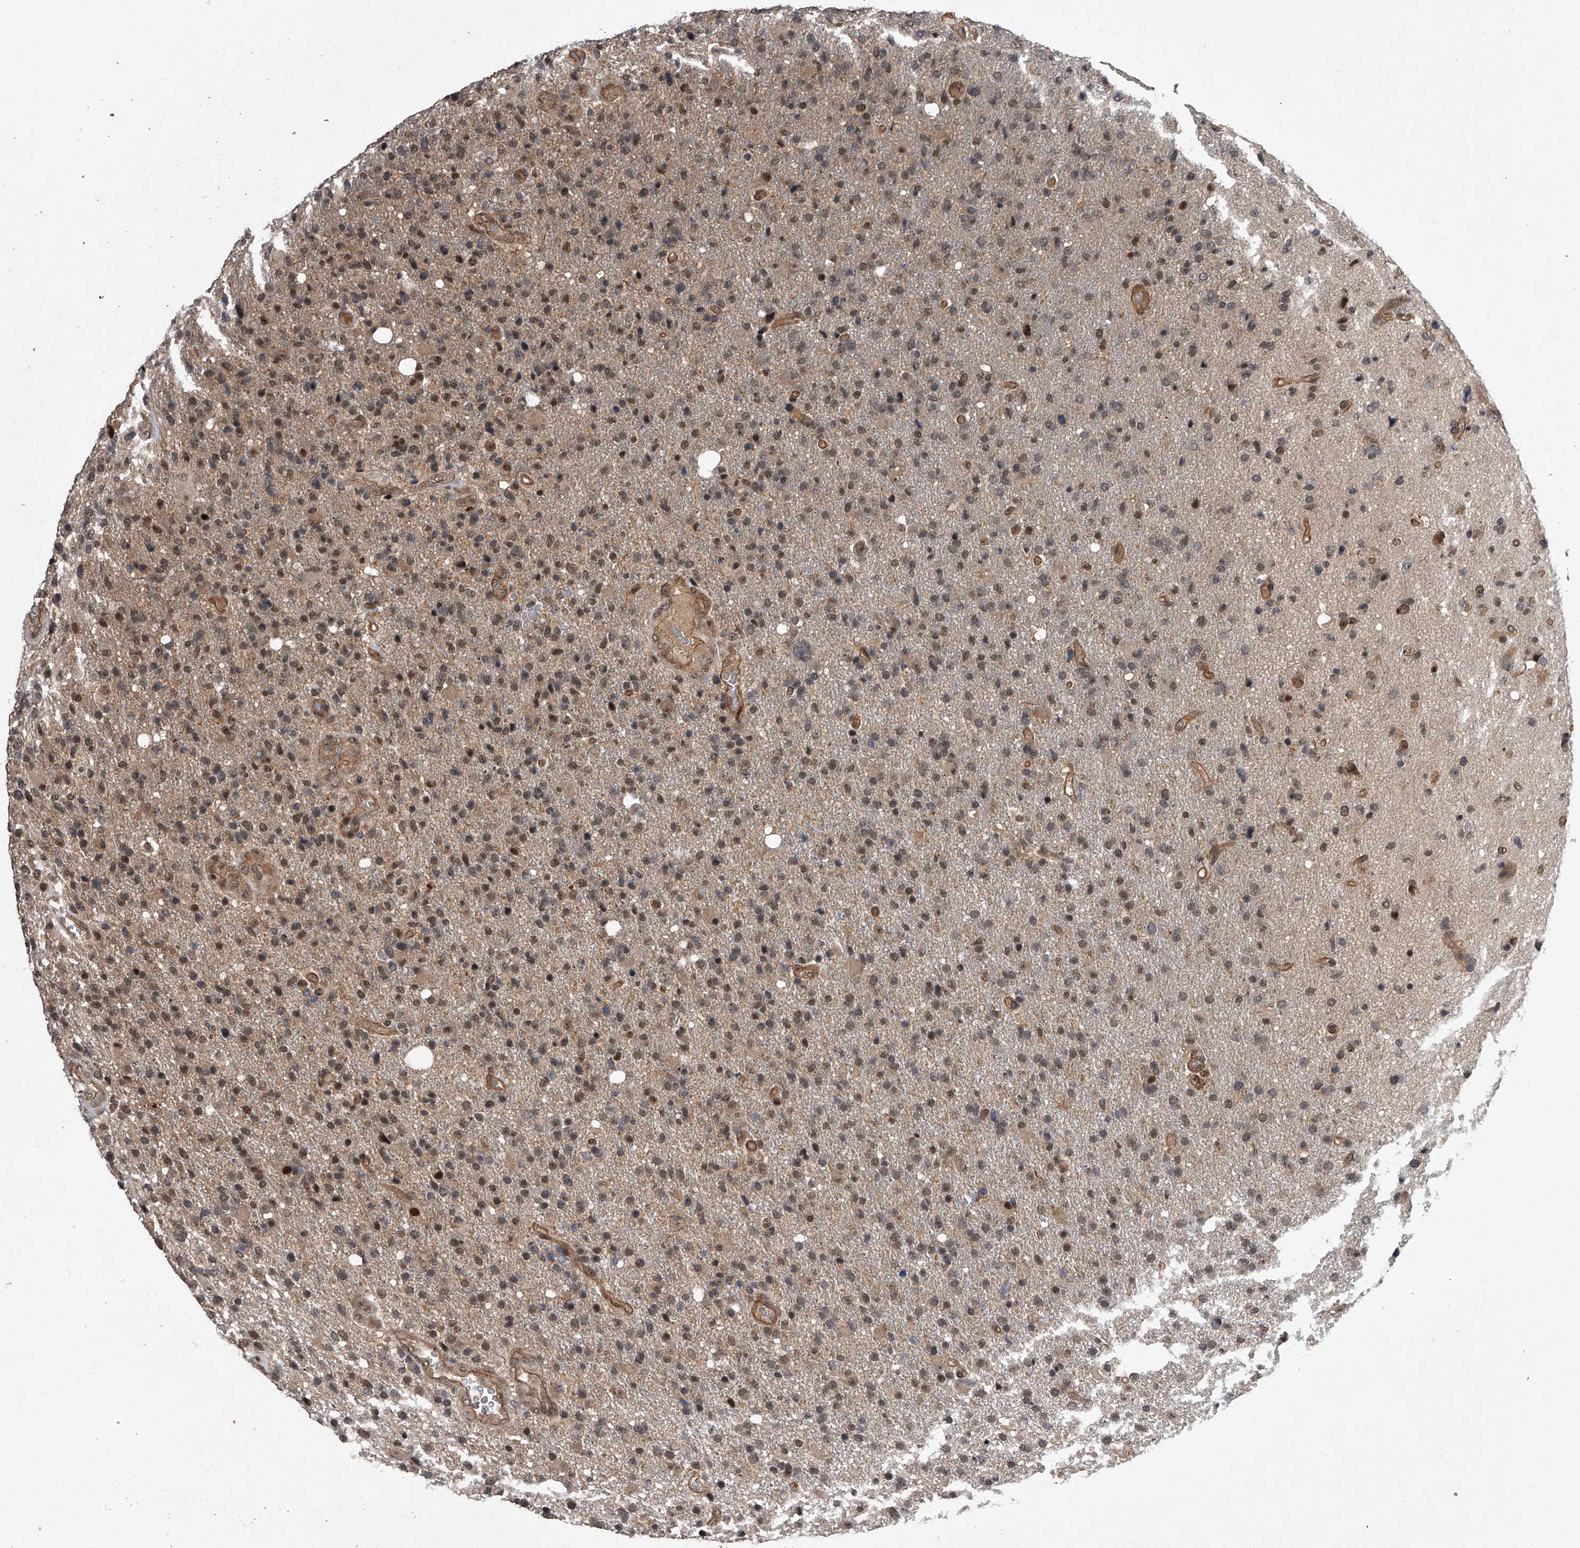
{"staining": {"intensity": "weak", "quantity": ">75%", "location": "nuclear"}, "tissue": "glioma", "cell_type": "Tumor cells", "image_type": "cancer", "snomed": [{"axis": "morphology", "description": "Glioma, malignant, High grade"}, {"axis": "topography", "description": "Brain"}], "caption": "Protein staining of malignant high-grade glioma tissue shows weak nuclear expression in about >75% of tumor cells.", "gene": "SLC12A8", "patient": {"sex": "male", "age": 72}}